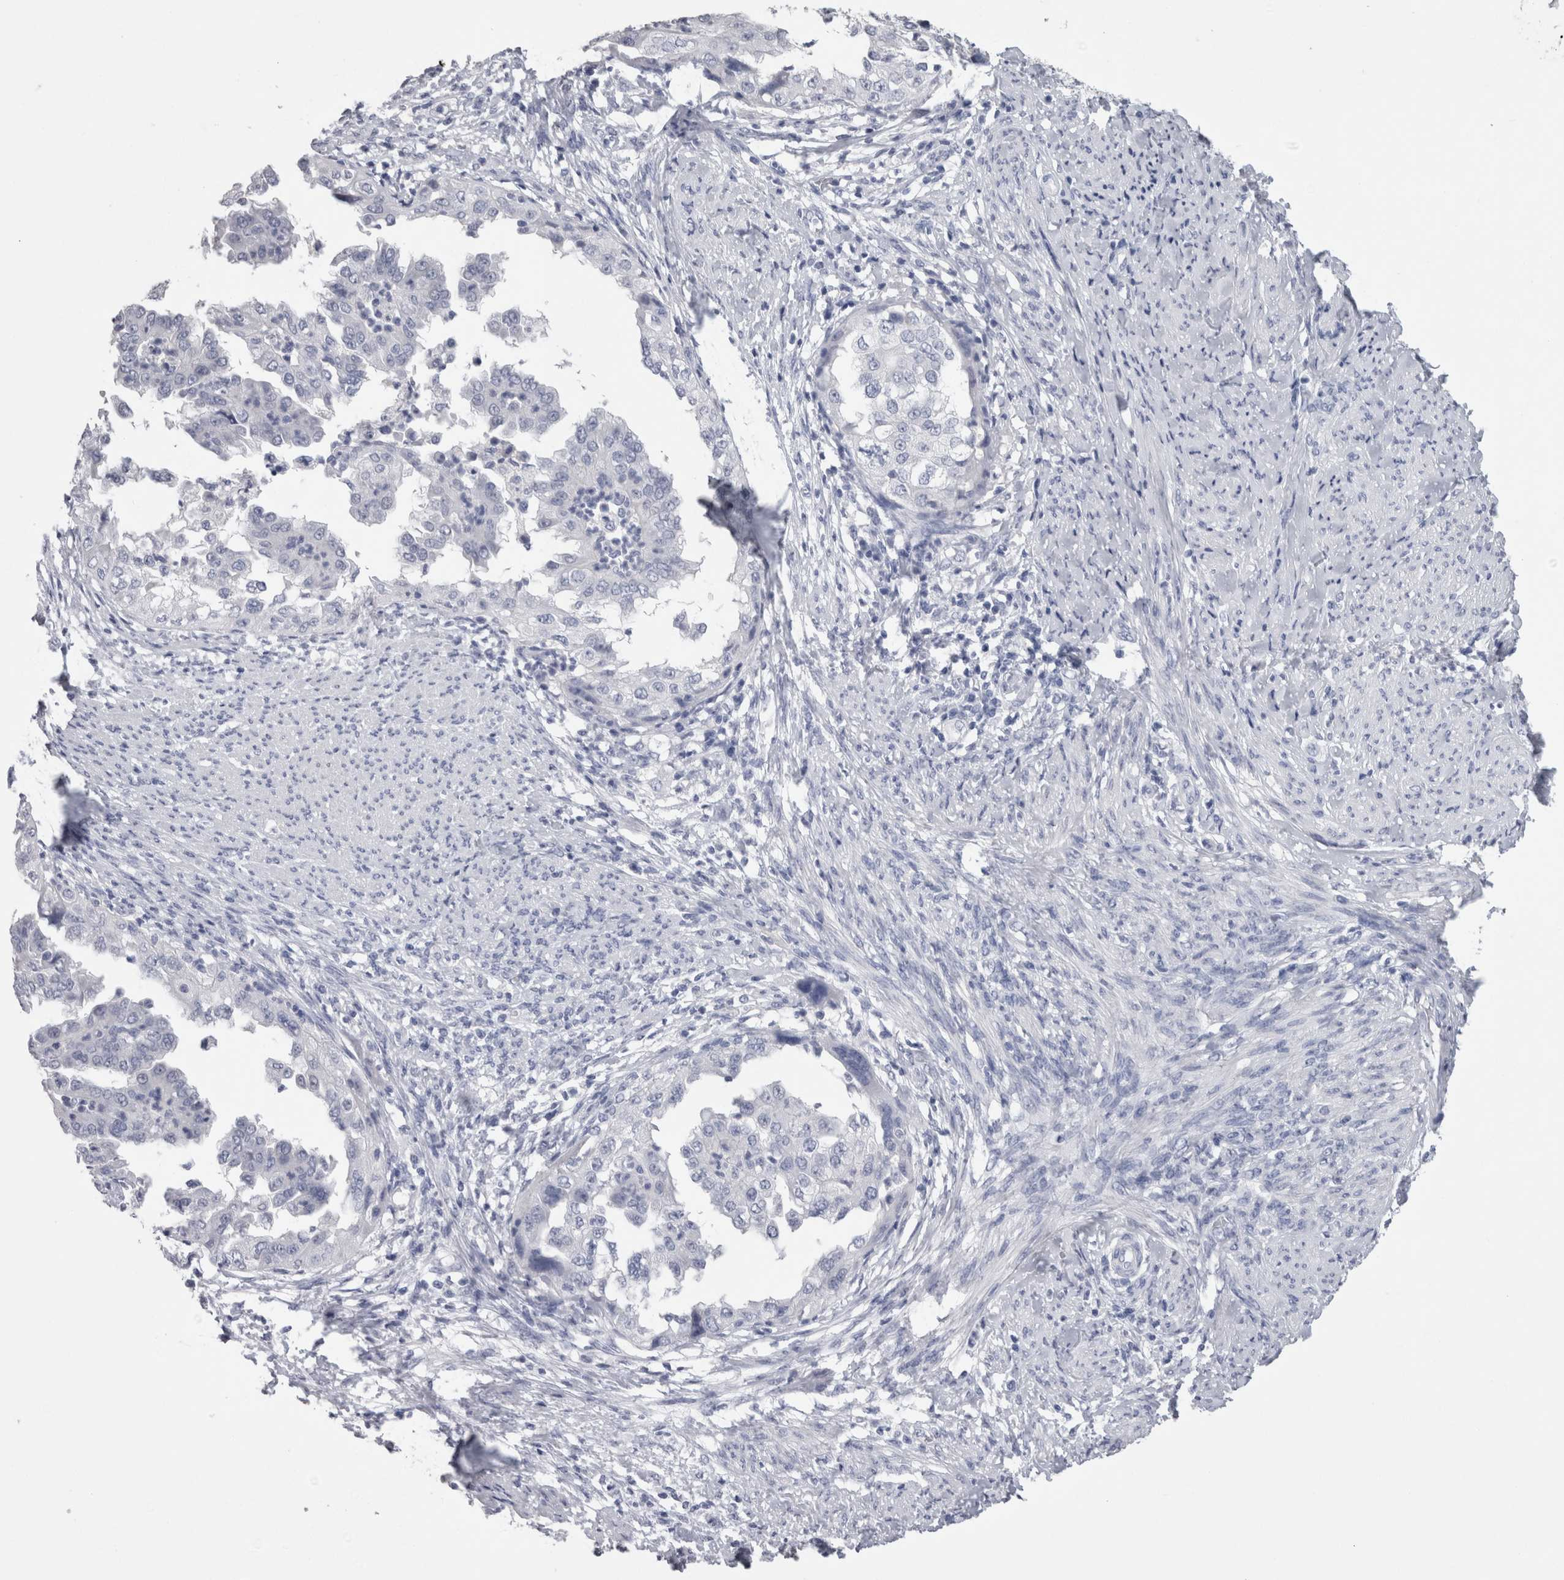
{"staining": {"intensity": "negative", "quantity": "none", "location": "none"}, "tissue": "endometrial cancer", "cell_type": "Tumor cells", "image_type": "cancer", "snomed": [{"axis": "morphology", "description": "Adenocarcinoma, NOS"}, {"axis": "topography", "description": "Endometrium"}], "caption": "Human adenocarcinoma (endometrial) stained for a protein using immunohistochemistry (IHC) demonstrates no expression in tumor cells.", "gene": "CA8", "patient": {"sex": "female", "age": 85}}